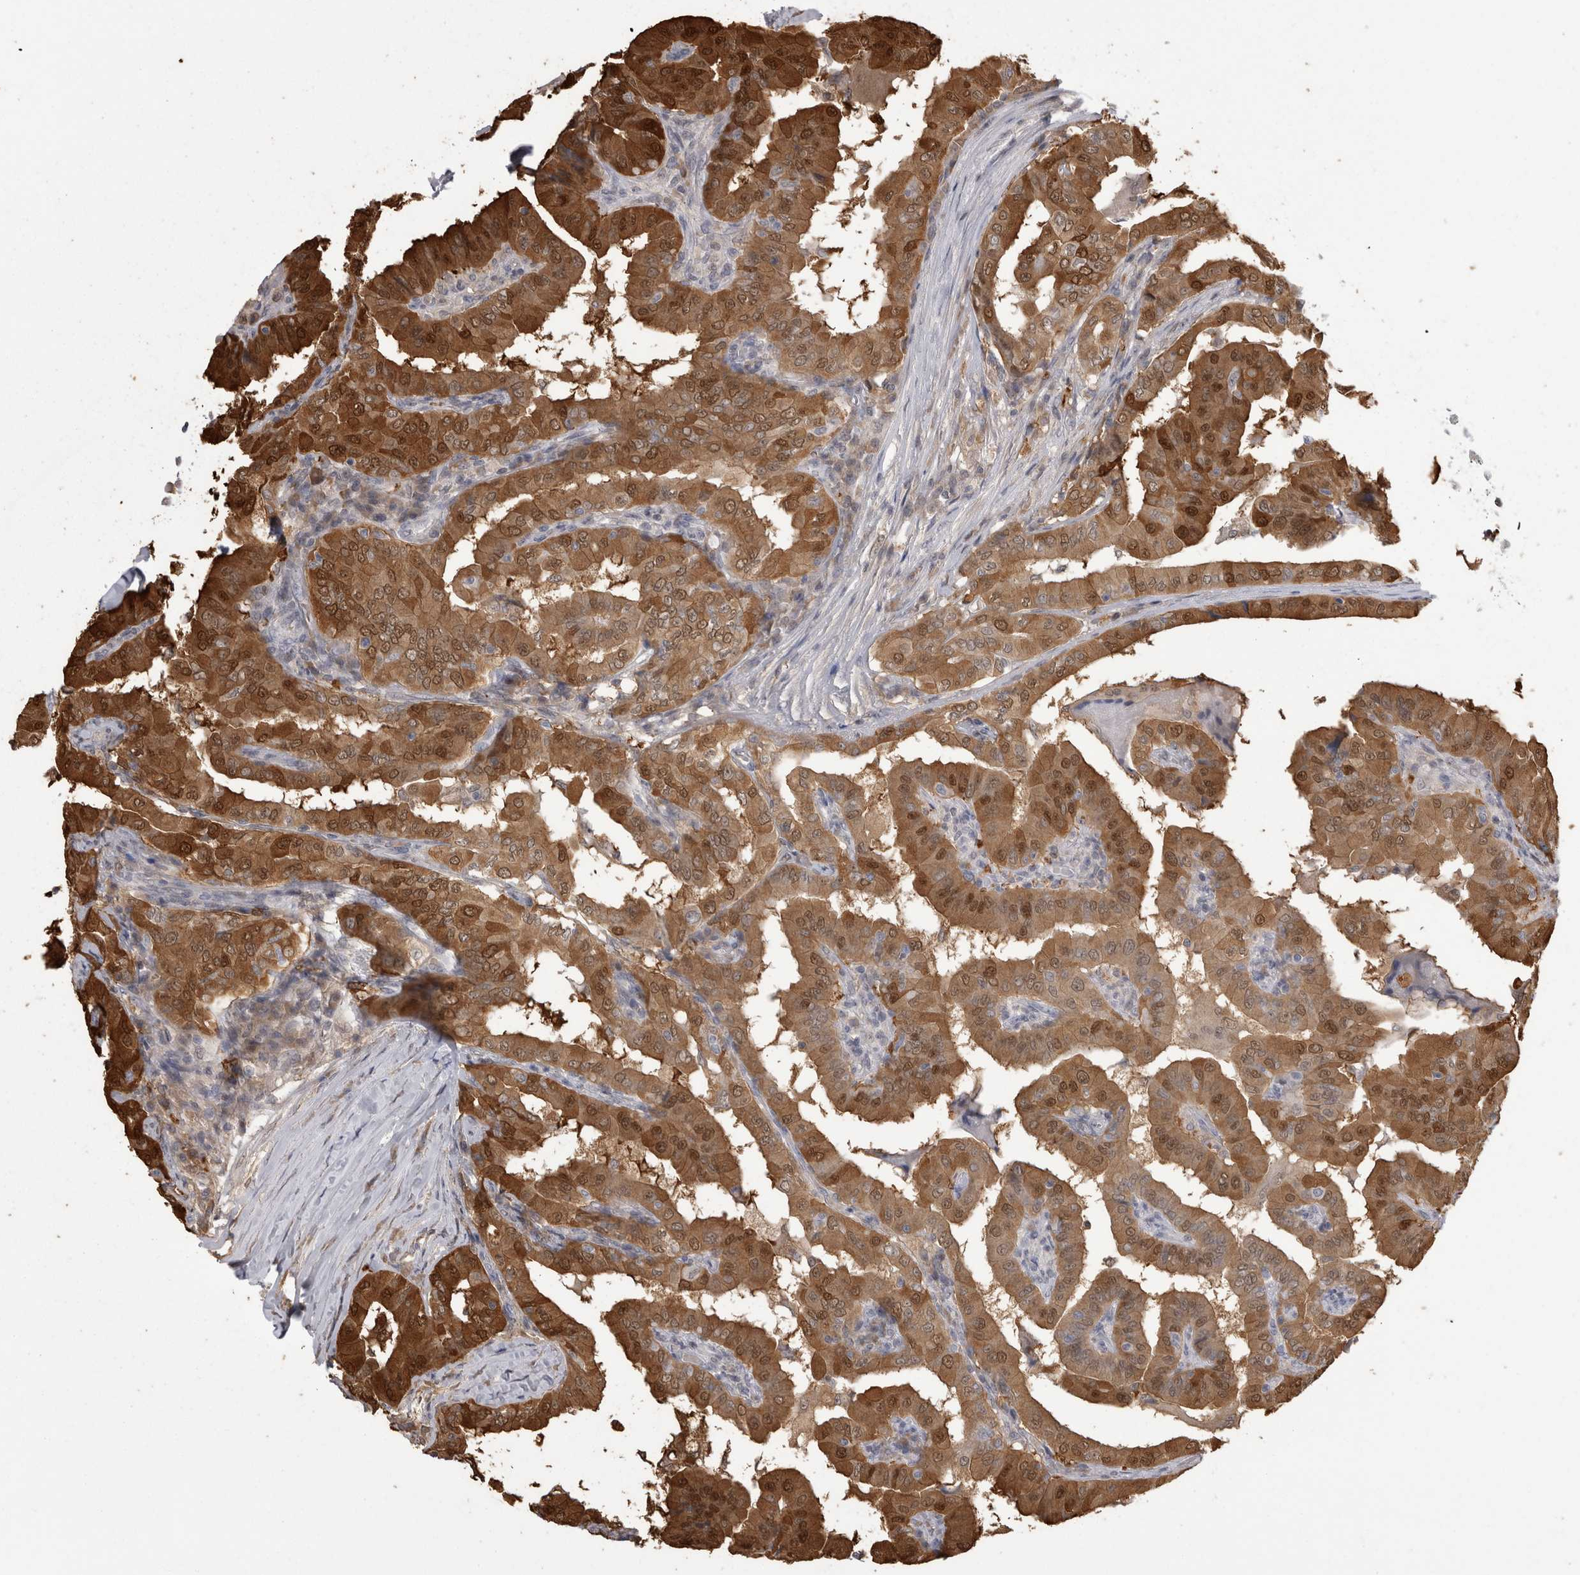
{"staining": {"intensity": "strong", "quantity": ">75%", "location": "cytoplasmic/membranous,nuclear"}, "tissue": "thyroid cancer", "cell_type": "Tumor cells", "image_type": "cancer", "snomed": [{"axis": "morphology", "description": "Papillary adenocarcinoma, NOS"}, {"axis": "topography", "description": "Thyroid gland"}], "caption": "An immunohistochemistry (IHC) histopathology image of tumor tissue is shown. Protein staining in brown highlights strong cytoplasmic/membranous and nuclear positivity in papillary adenocarcinoma (thyroid) within tumor cells.", "gene": "CHIC2", "patient": {"sex": "male", "age": 33}}